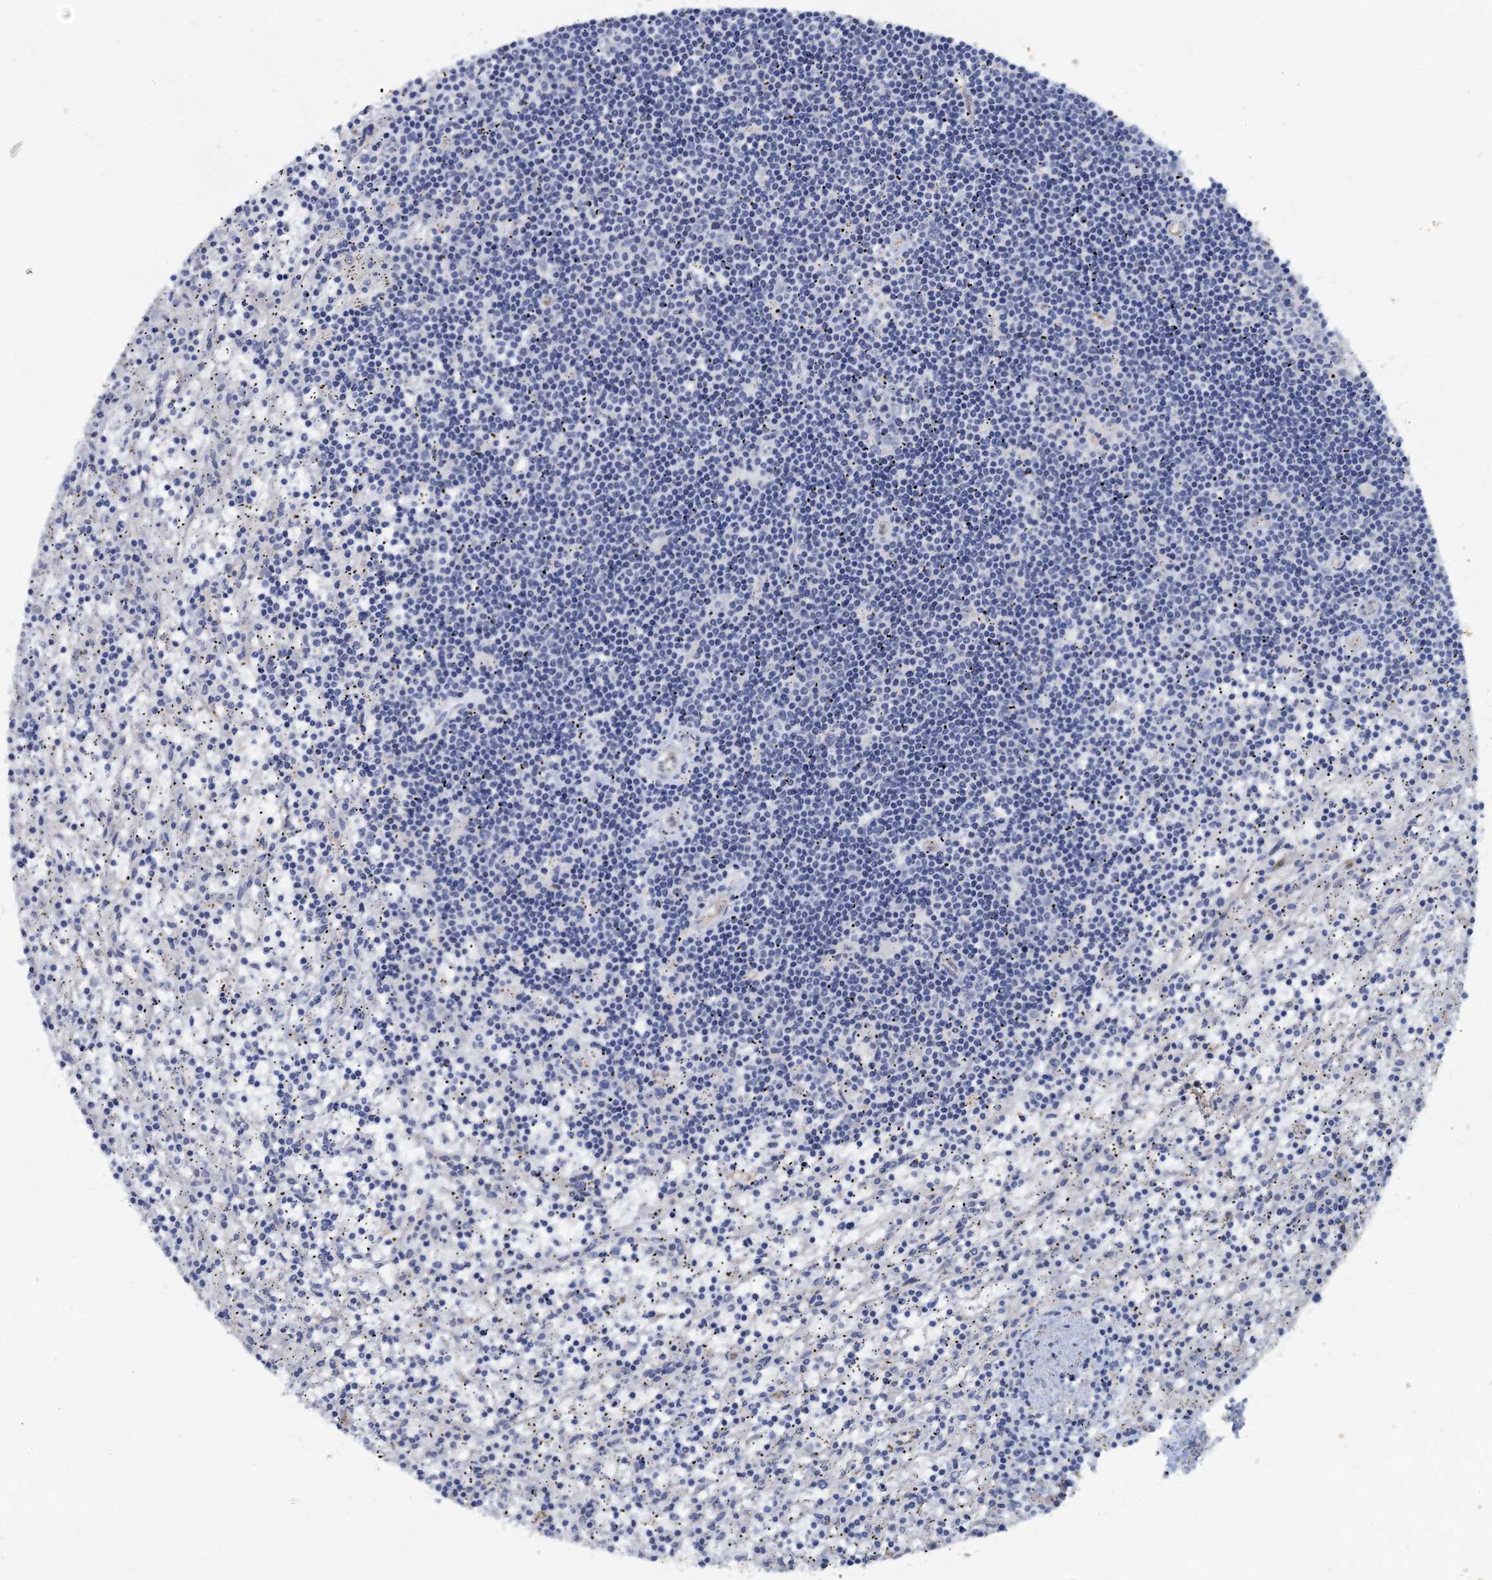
{"staining": {"intensity": "negative", "quantity": "none", "location": "none"}, "tissue": "lymphoma", "cell_type": "Tumor cells", "image_type": "cancer", "snomed": [{"axis": "morphology", "description": "Malignant lymphoma, non-Hodgkin's type, Low grade"}, {"axis": "topography", "description": "Spleen"}], "caption": "High power microscopy histopathology image of an immunohistochemistry photomicrograph of lymphoma, revealing no significant positivity in tumor cells.", "gene": "PLLP", "patient": {"sex": "male", "age": 76}}